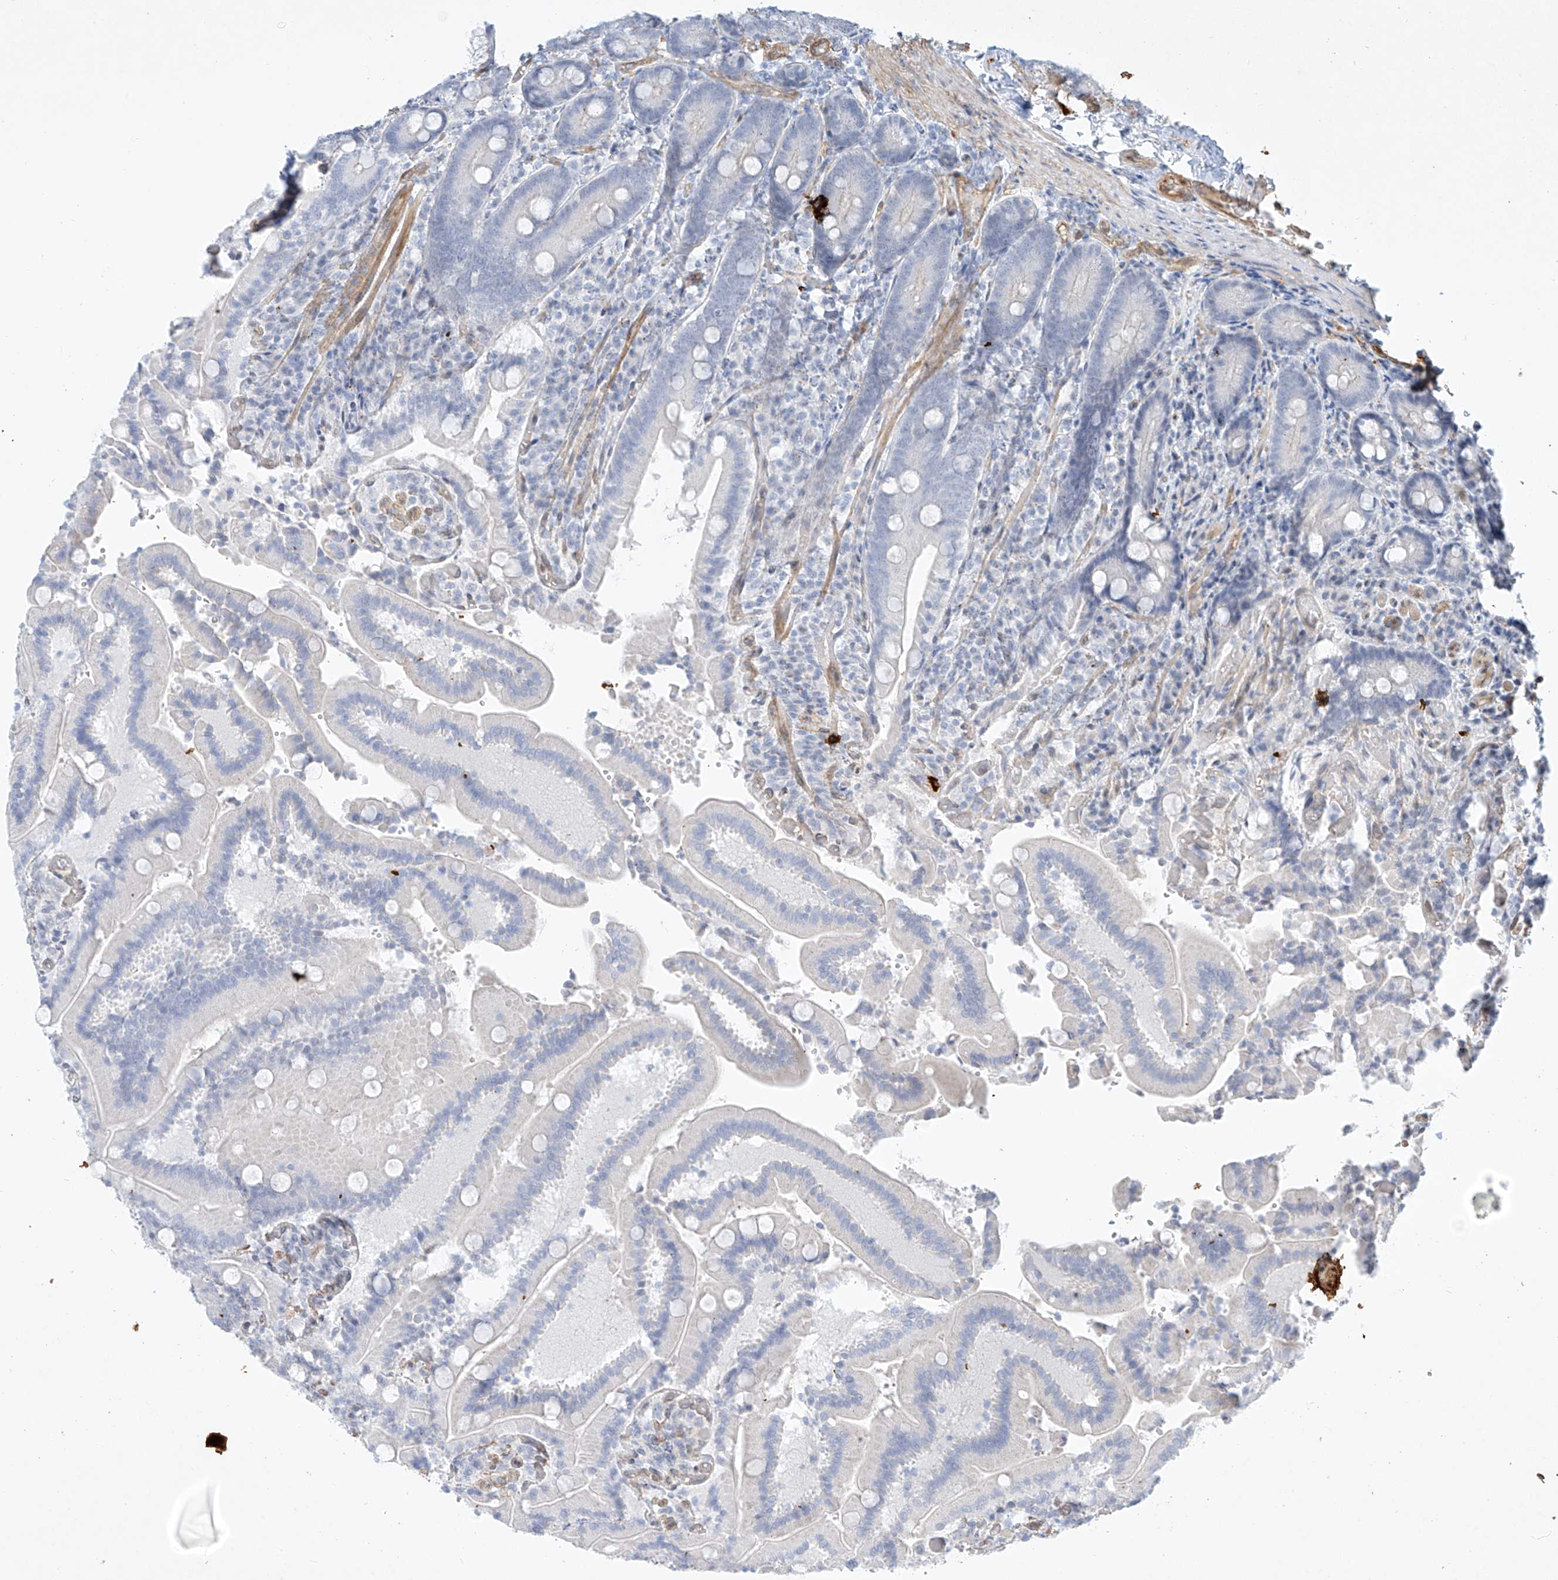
{"staining": {"intensity": "negative", "quantity": "none", "location": "none"}, "tissue": "duodenum", "cell_type": "Glandular cells", "image_type": "normal", "snomed": [{"axis": "morphology", "description": "Normal tissue, NOS"}, {"axis": "topography", "description": "Duodenum"}], "caption": "Immunohistochemical staining of normal duodenum demonstrates no significant staining in glandular cells.", "gene": "REEP2", "patient": {"sex": "female", "age": 62}}